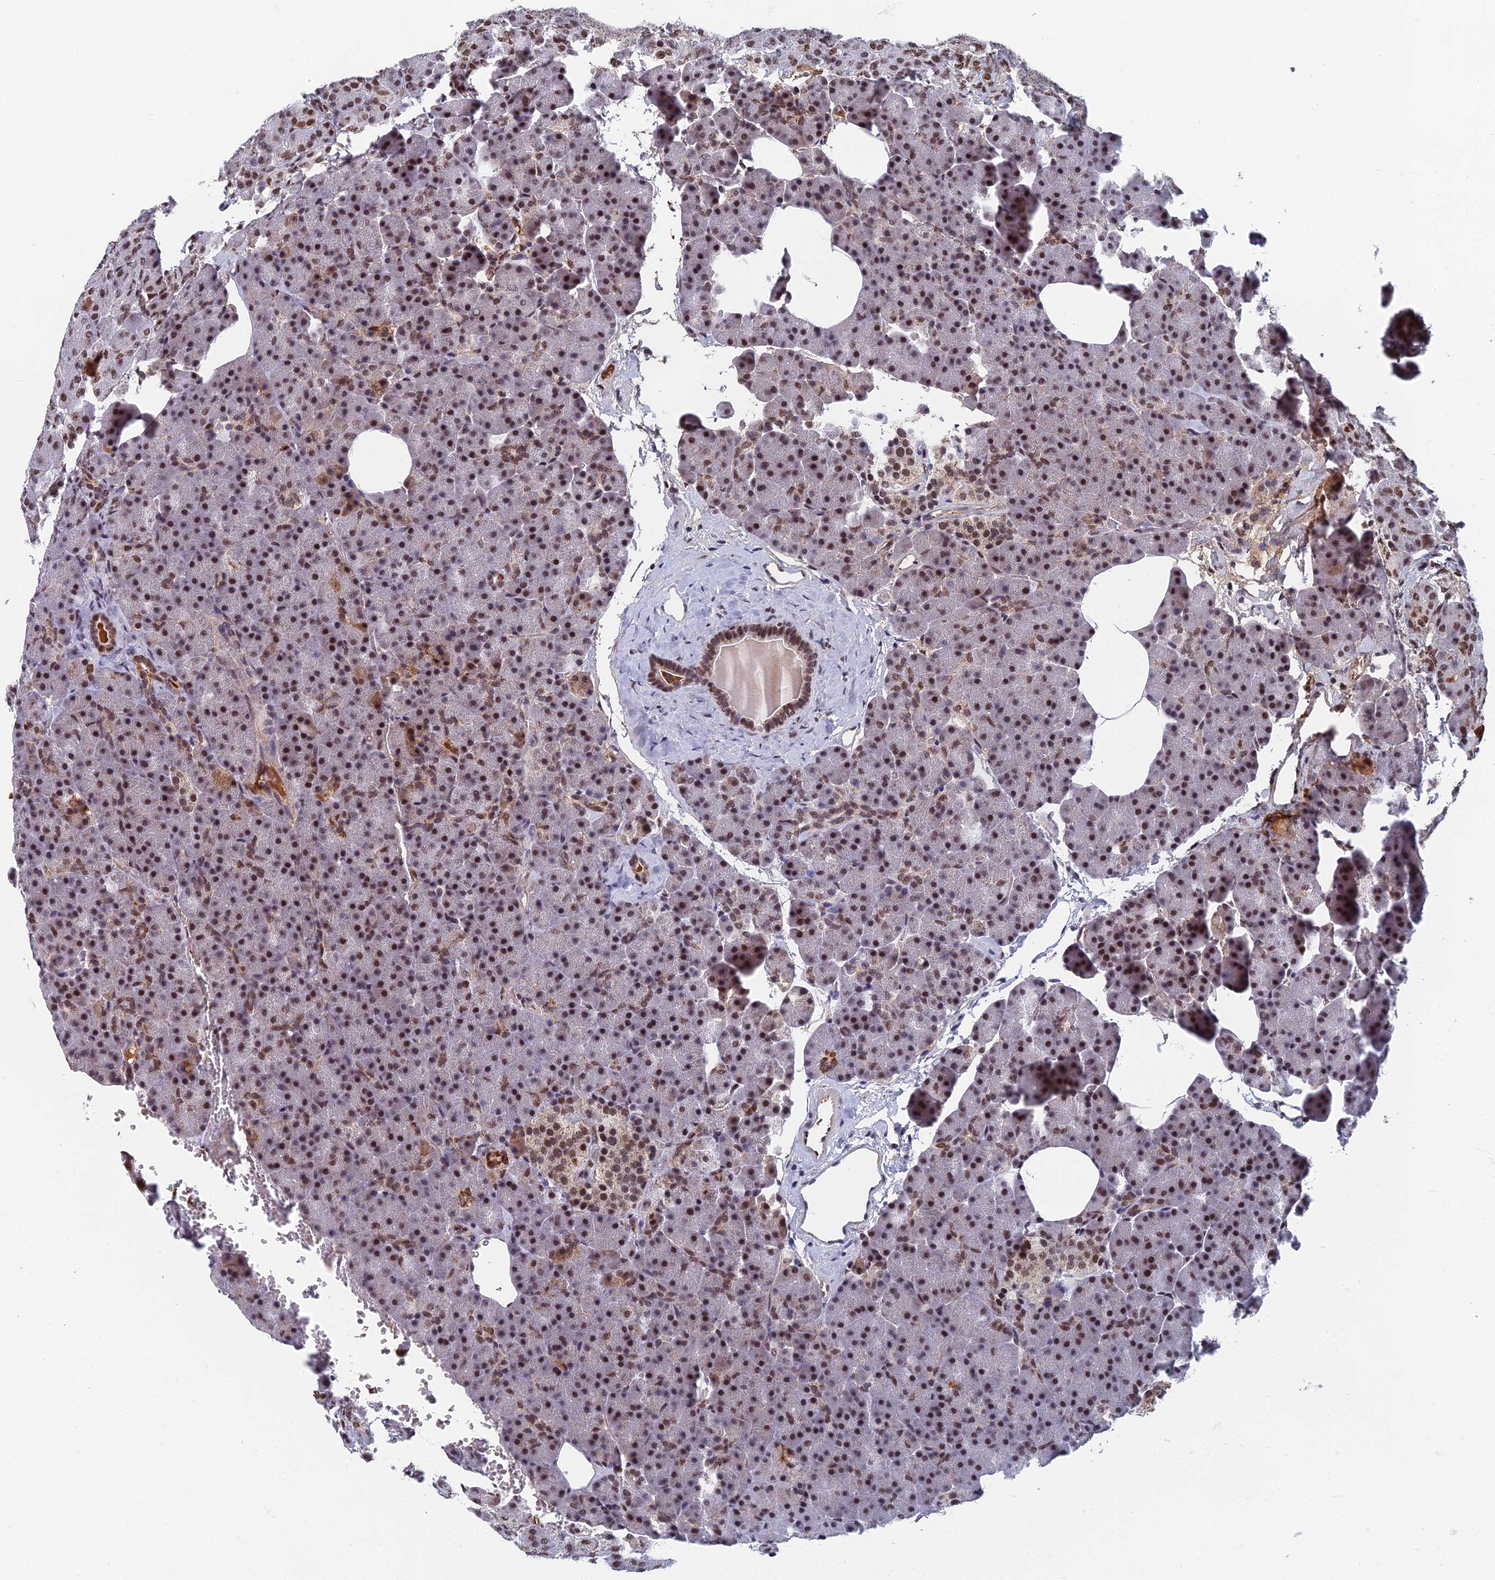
{"staining": {"intensity": "moderate", "quantity": ">75%", "location": "nuclear"}, "tissue": "pancreas", "cell_type": "Exocrine glandular cells", "image_type": "normal", "snomed": [{"axis": "morphology", "description": "Normal tissue, NOS"}, {"axis": "morphology", "description": "Carcinoid, malignant, NOS"}, {"axis": "topography", "description": "Pancreas"}], "caption": "IHC micrograph of unremarkable human pancreas stained for a protein (brown), which exhibits medium levels of moderate nuclear expression in about >75% of exocrine glandular cells.", "gene": "TAF13", "patient": {"sex": "female", "age": 35}}